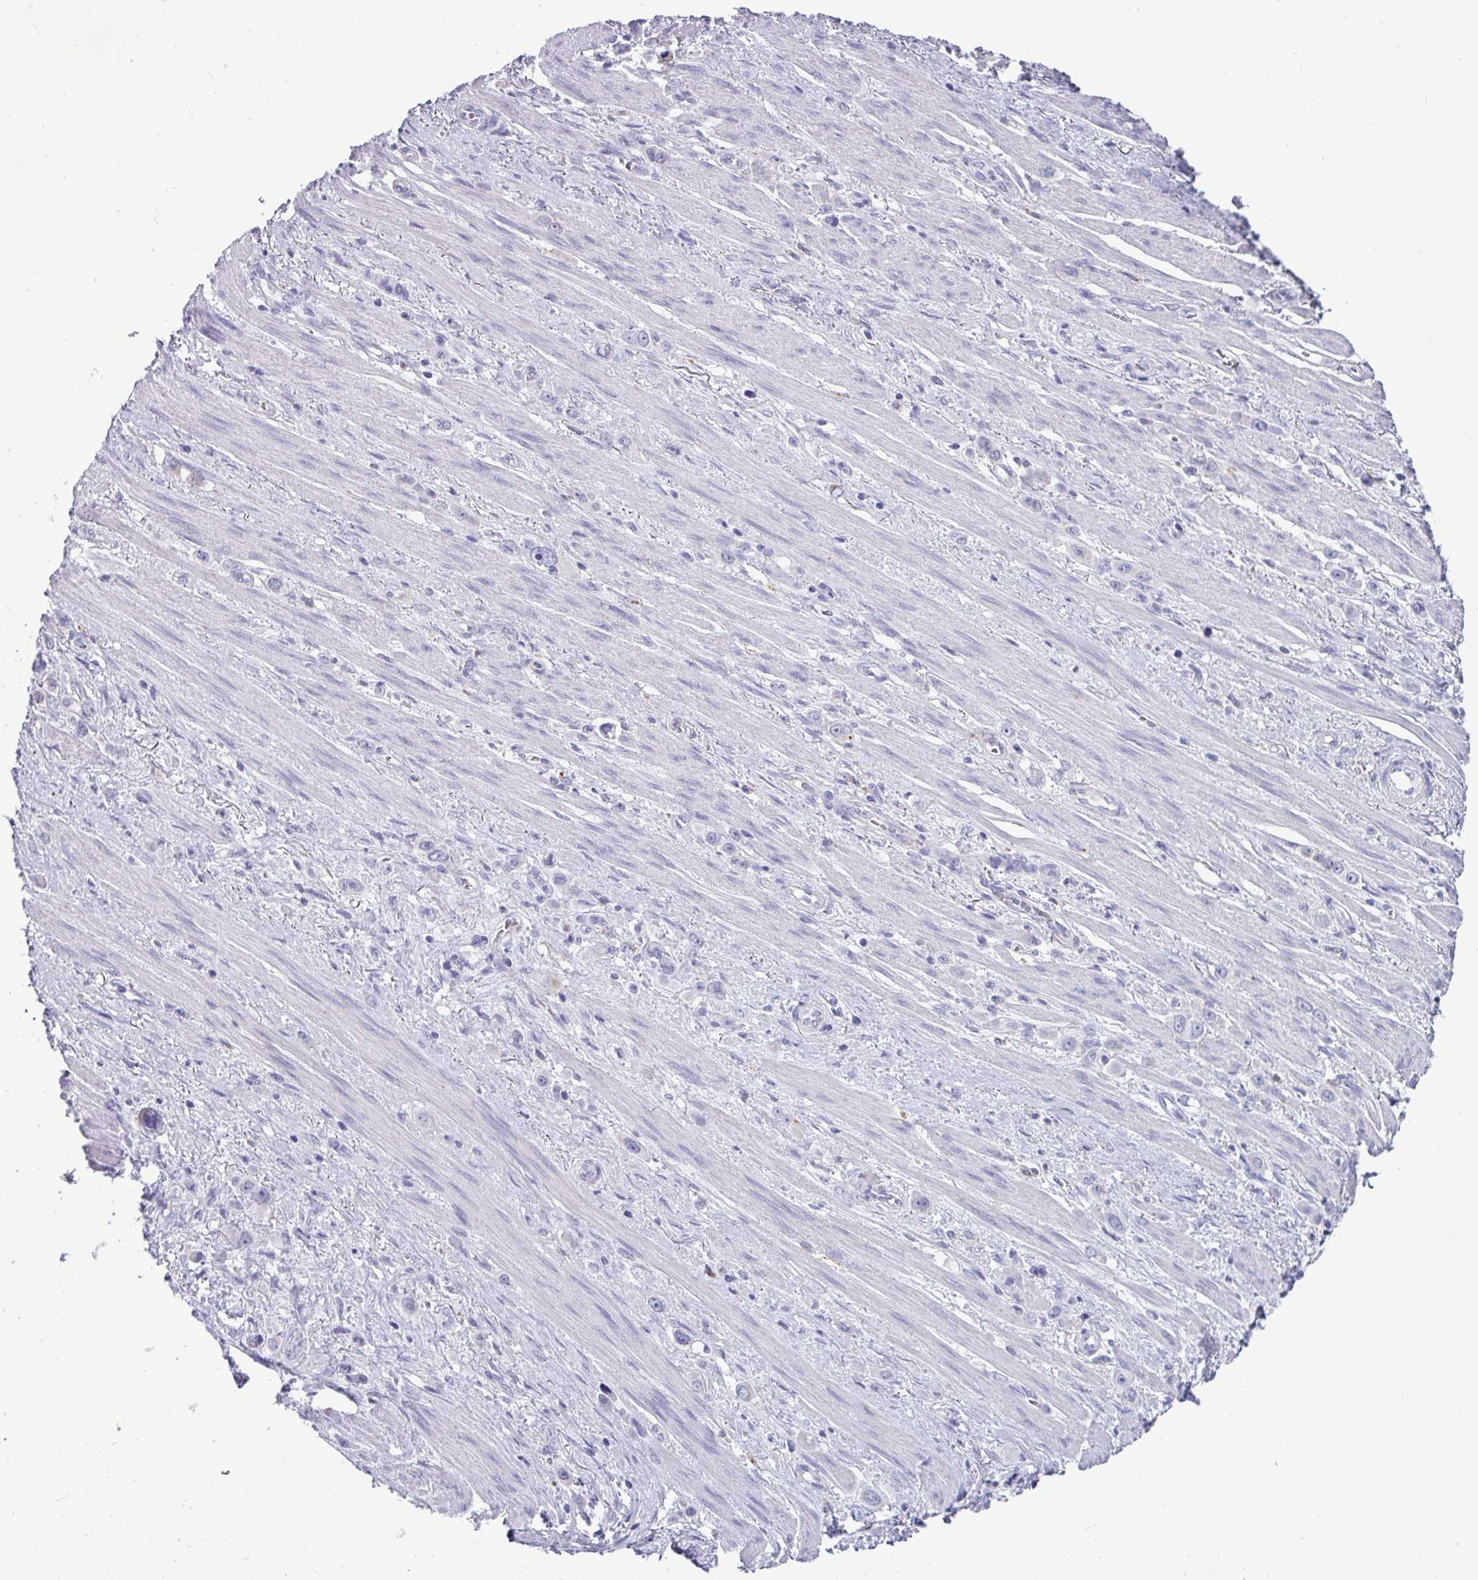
{"staining": {"intensity": "negative", "quantity": "none", "location": "none"}, "tissue": "stomach cancer", "cell_type": "Tumor cells", "image_type": "cancer", "snomed": [{"axis": "morphology", "description": "Adenocarcinoma, NOS"}, {"axis": "topography", "description": "Stomach, upper"}], "caption": "Tumor cells show no significant protein staining in stomach cancer.", "gene": "CTSZ", "patient": {"sex": "male", "age": 75}}